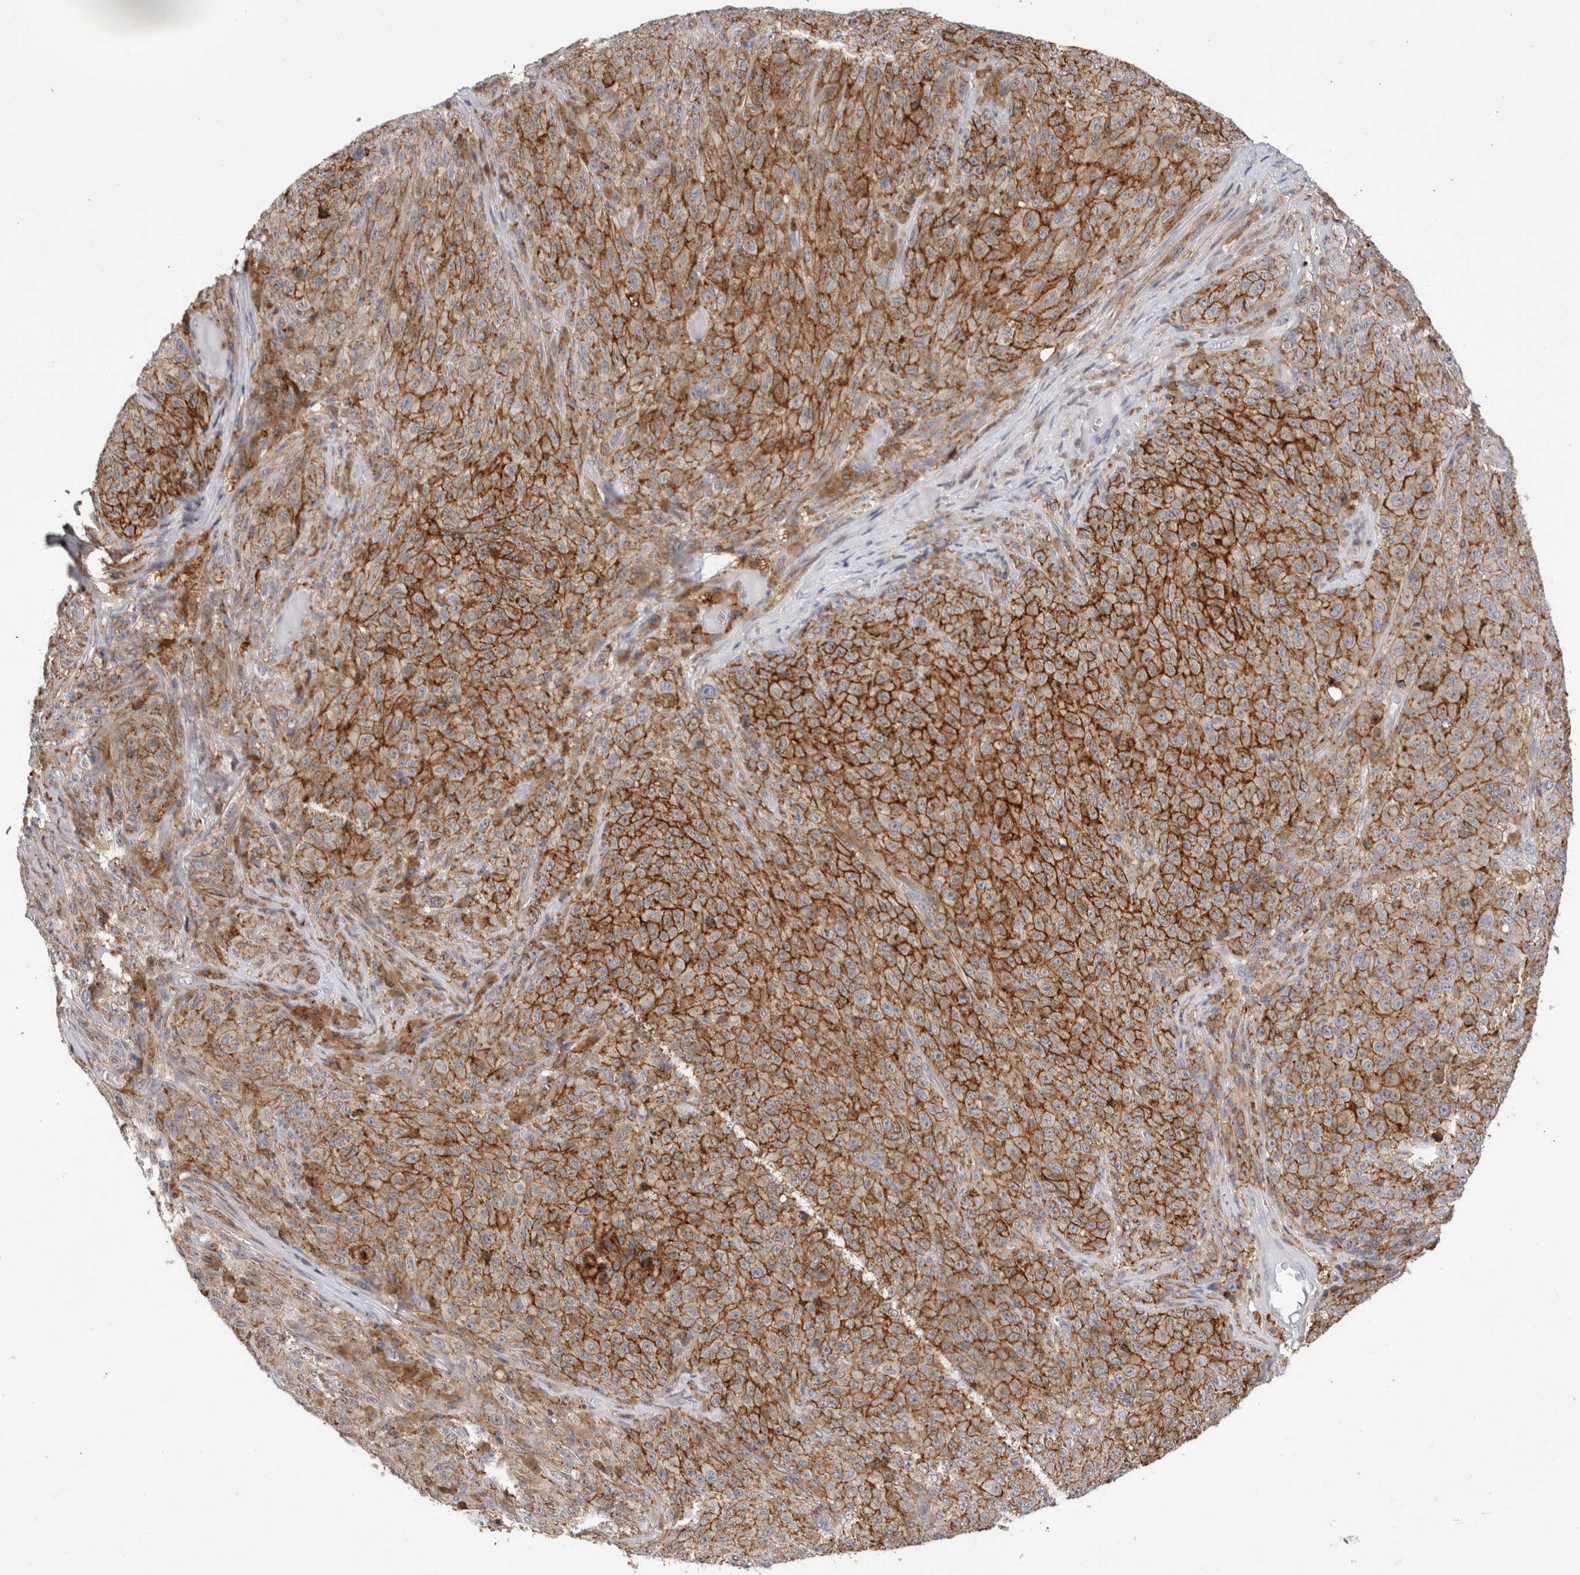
{"staining": {"intensity": "strong", "quantity": ">75%", "location": "cytoplasmic/membranous"}, "tissue": "melanoma", "cell_type": "Tumor cells", "image_type": "cancer", "snomed": [{"axis": "morphology", "description": "Malignant melanoma, NOS"}, {"axis": "topography", "description": "Skin"}], "caption": "The image reveals a brown stain indicating the presence of a protein in the cytoplasmic/membranous of tumor cells in malignant melanoma.", "gene": "CCDC88B", "patient": {"sex": "female", "age": 82}}